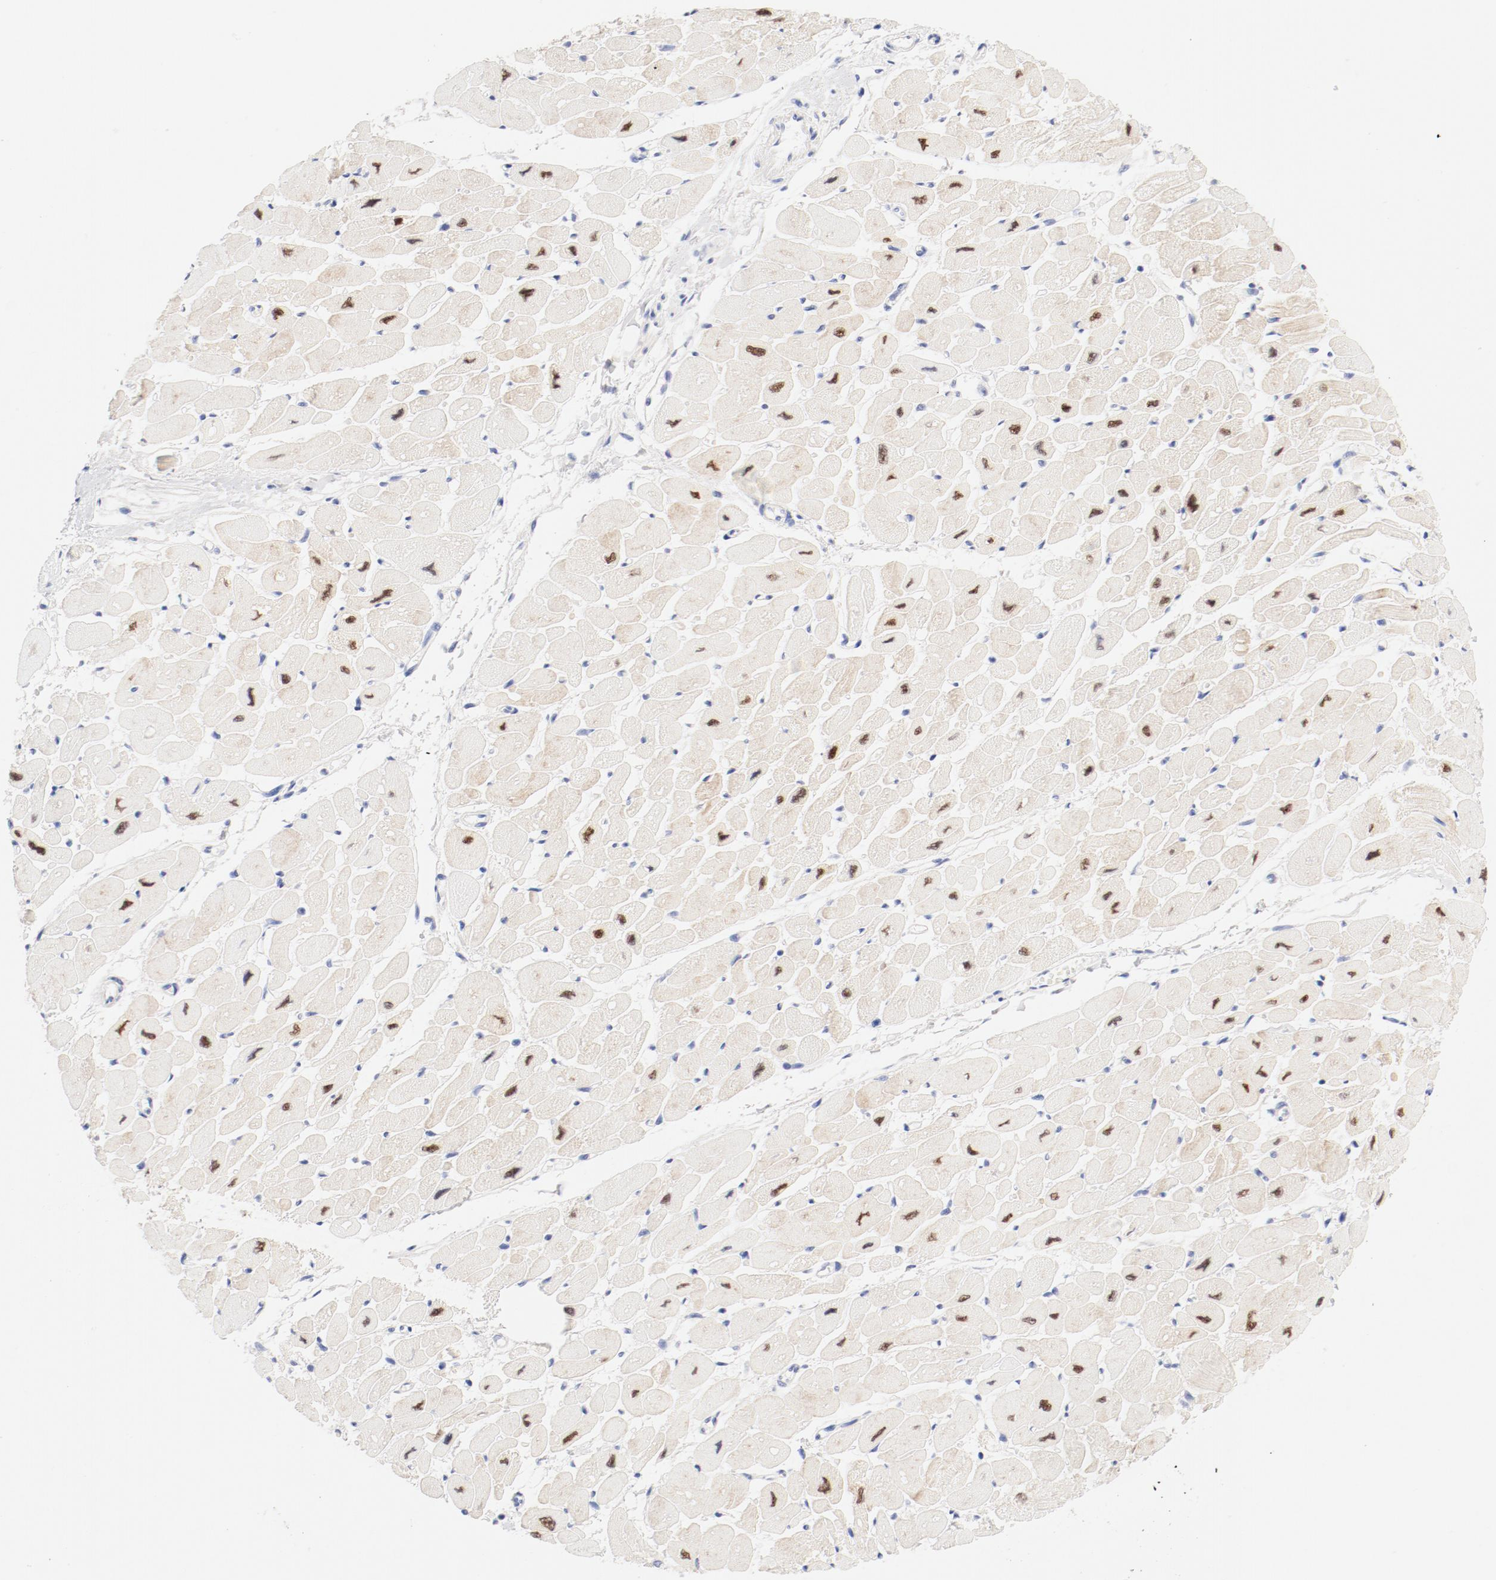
{"staining": {"intensity": "moderate", "quantity": ">75%", "location": "cytoplasmic/membranous,nuclear"}, "tissue": "heart muscle", "cell_type": "Cardiomyocytes", "image_type": "normal", "snomed": [{"axis": "morphology", "description": "Normal tissue, NOS"}, {"axis": "topography", "description": "Heart"}], "caption": "Moderate cytoplasmic/membranous,nuclear positivity is seen in about >75% of cardiomyocytes in benign heart muscle. The staining is performed using DAB brown chromogen to label protein expression. The nuclei are counter-stained blue using hematoxylin.", "gene": "HOMER1", "patient": {"sex": "female", "age": 54}}